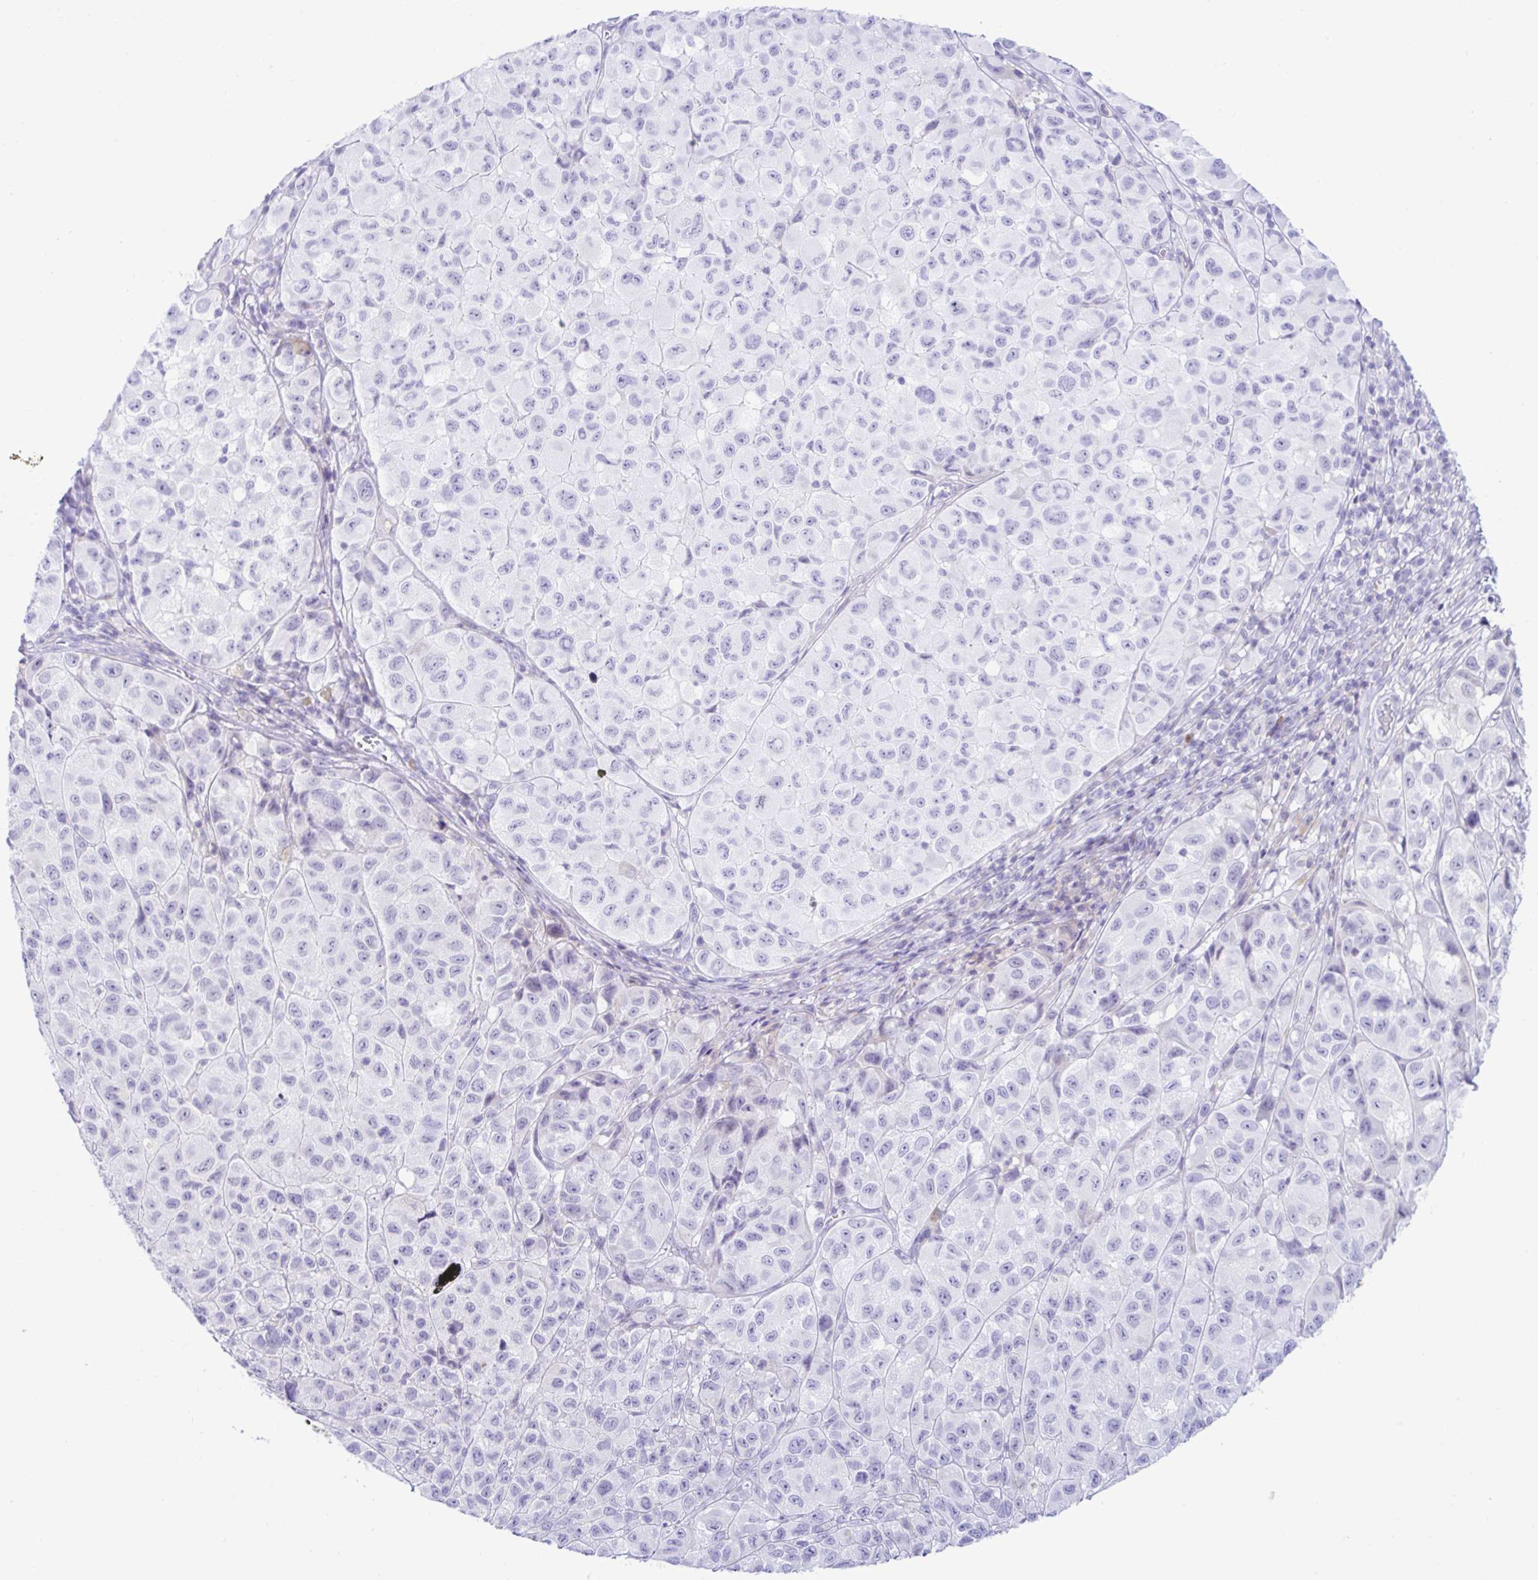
{"staining": {"intensity": "negative", "quantity": "none", "location": "none"}, "tissue": "melanoma", "cell_type": "Tumor cells", "image_type": "cancer", "snomed": [{"axis": "morphology", "description": "Malignant melanoma, NOS"}, {"axis": "topography", "description": "Skin"}], "caption": "IHC photomicrograph of human malignant melanoma stained for a protein (brown), which shows no expression in tumor cells.", "gene": "BEST1", "patient": {"sex": "male", "age": 93}}